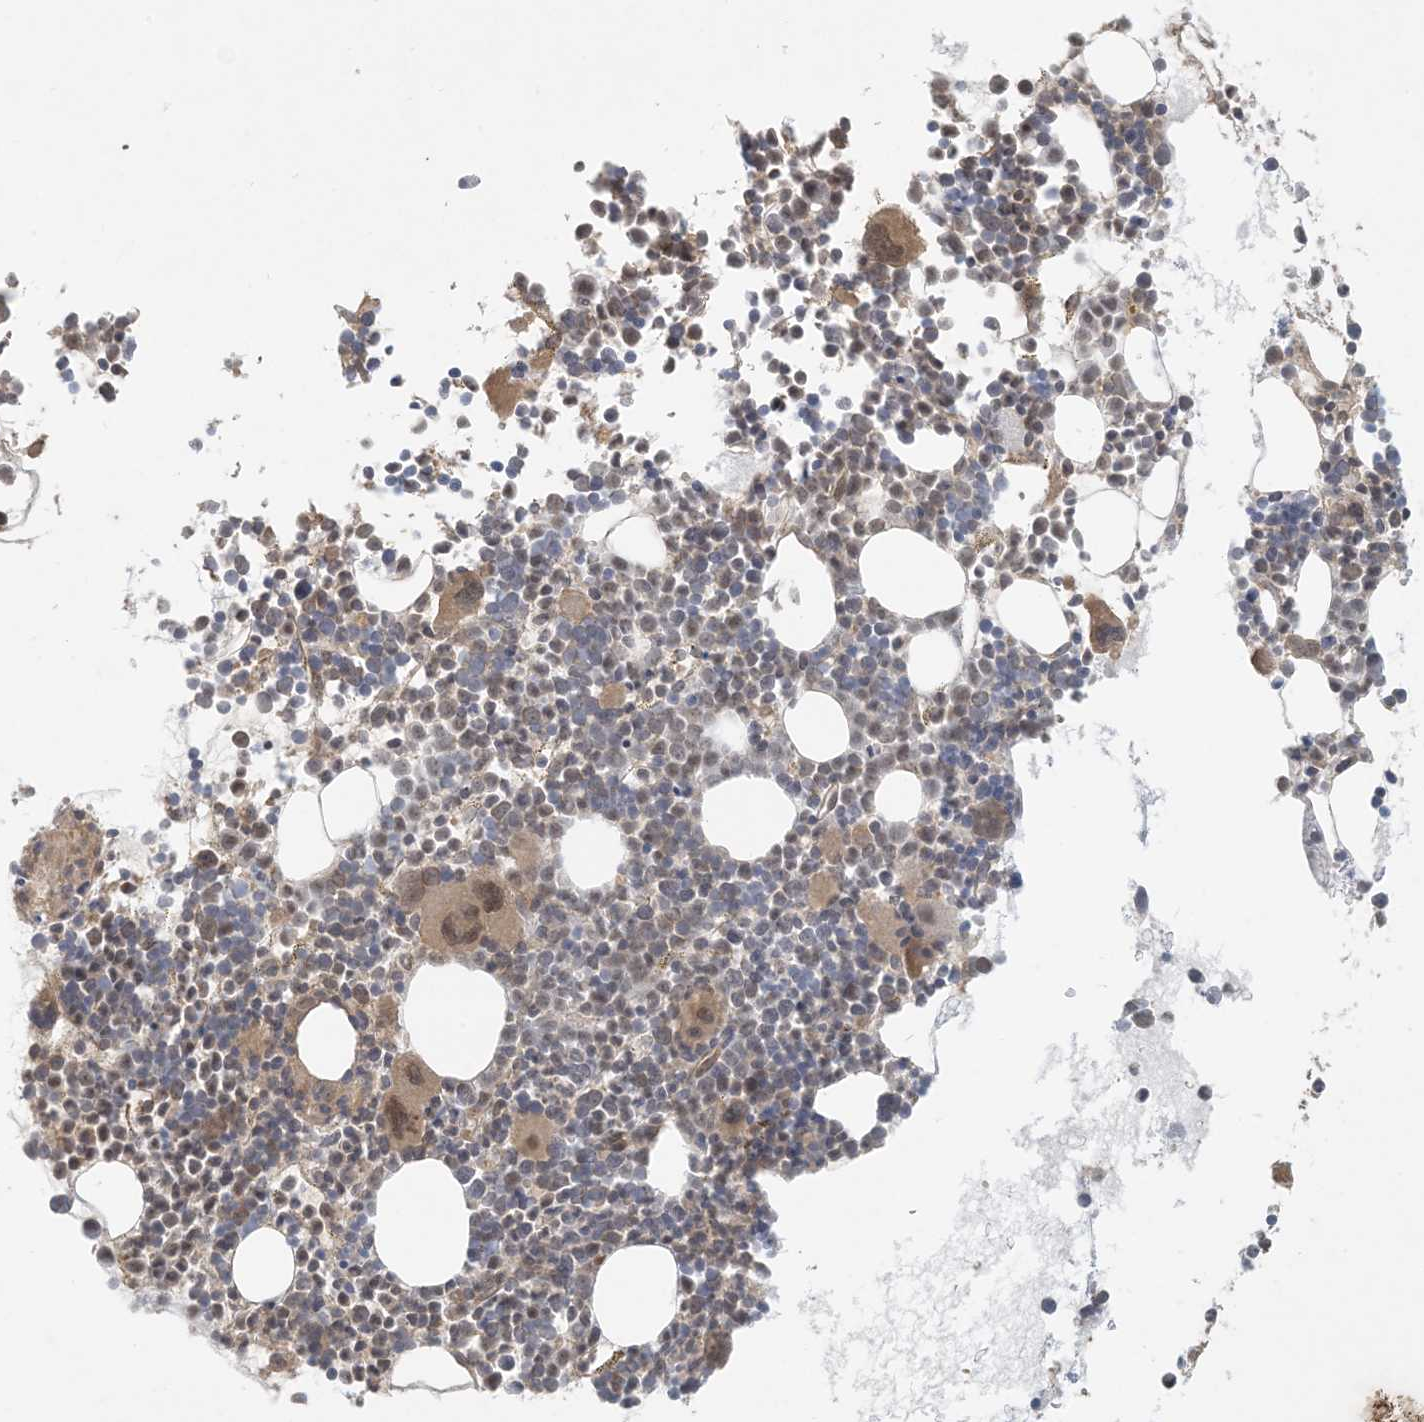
{"staining": {"intensity": "moderate", "quantity": "25%-75%", "location": "cytoplasmic/membranous,nuclear"}, "tissue": "bone marrow", "cell_type": "Hematopoietic cells", "image_type": "normal", "snomed": [{"axis": "morphology", "description": "Normal tissue, NOS"}, {"axis": "topography", "description": "Bone marrow"}], "caption": "Protein positivity by IHC demonstrates moderate cytoplasmic/membranous,nuclear expression in about 25%-75% of hematopoietic cells in benign bone marrow. The protein is shown in brown color, while the nuclei are stained blue.", "gene": "BCORL1", "patient": {"sex": "female", "age": 62}}